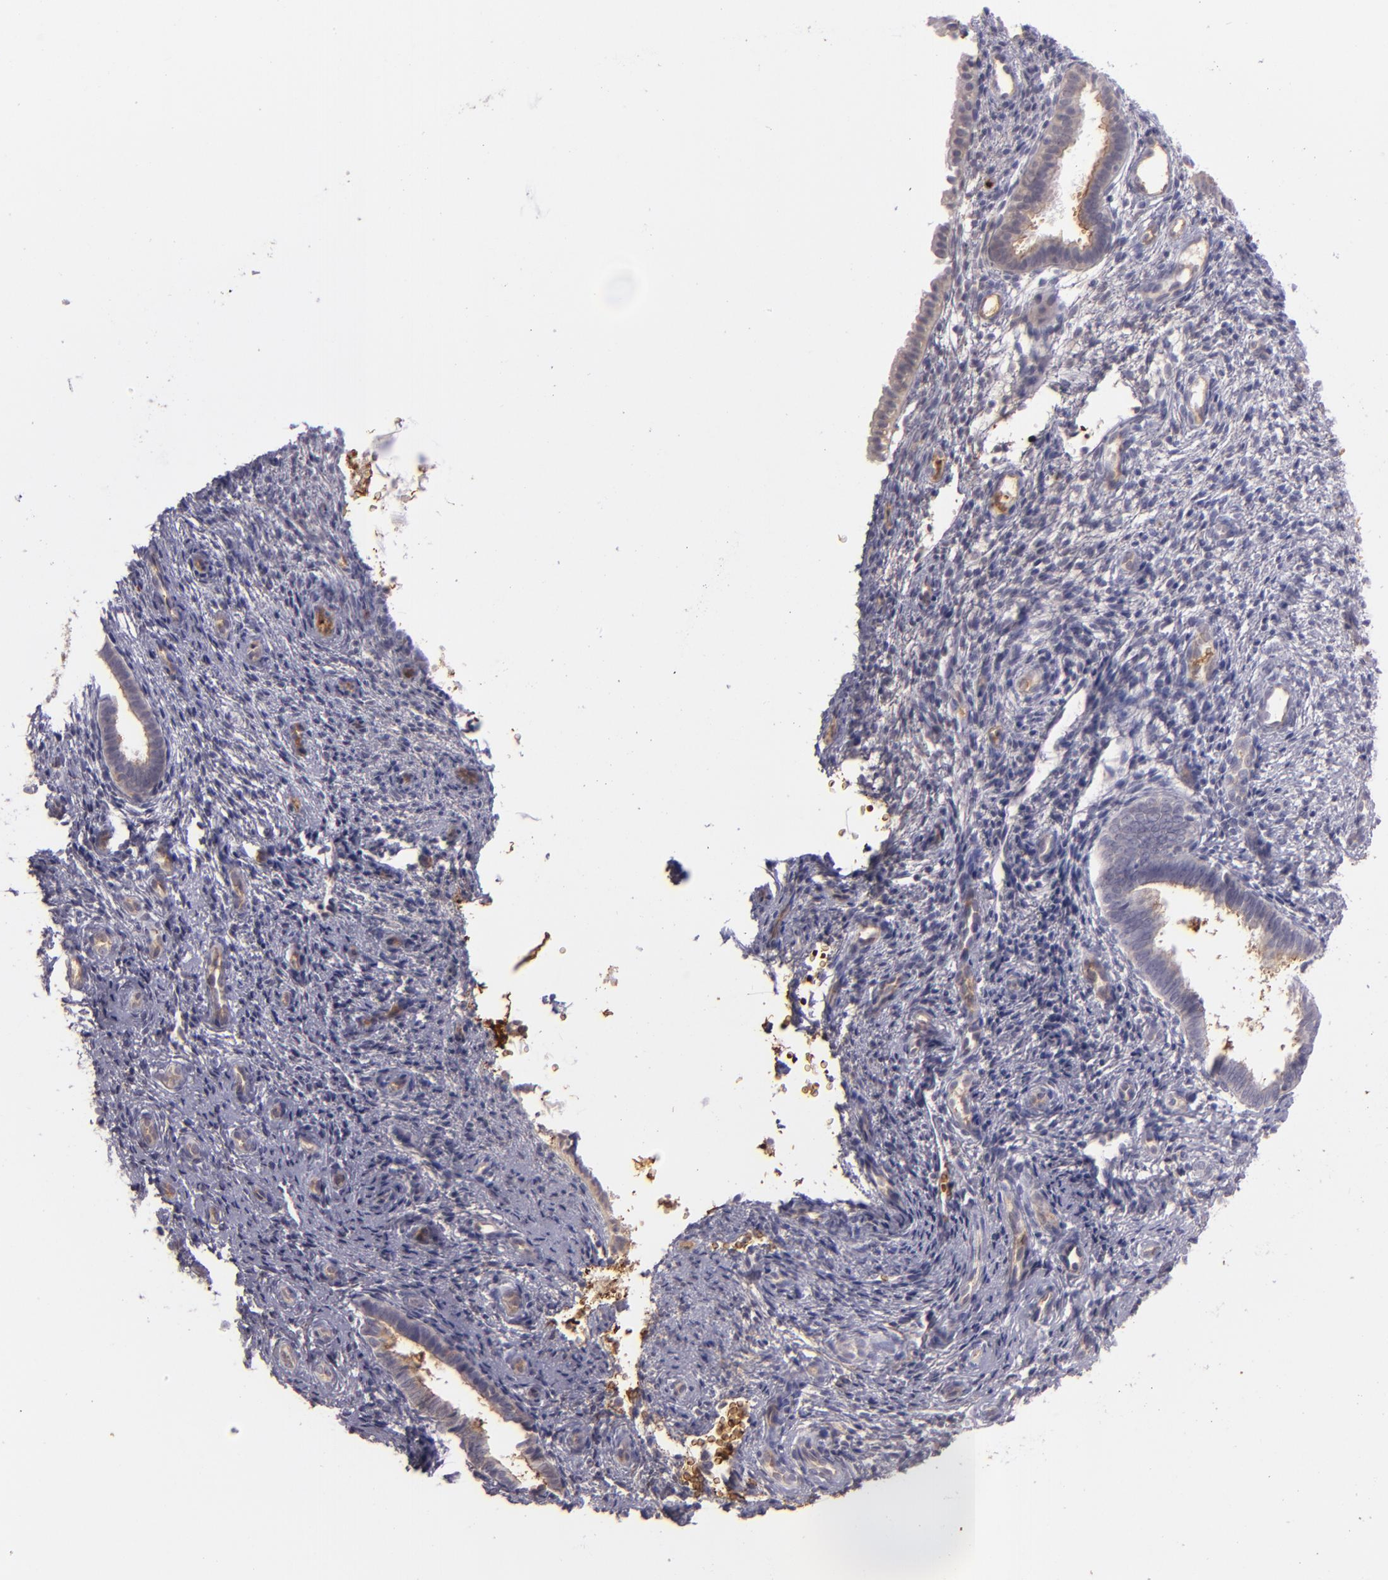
{"staining": {"intensity": "negative", "quantity": "none", "location": "none"}, "tissue": "endometrium", "cell_type": "Cells in endometrial stroma", "image_type": "normal", "snomed": [{"axis": "morphology", "description": "Normal tissue, NOS"}, {"axis": "topography", "description": "Endometrium"}], "caption": "Immunohistochemical staining of normal human endometrium demonstrates no significant expression in cells in endometrial stroma. (Stains: DAB (3,3'-diaminobenzidine) immunohistochemistry (IHC) with hematoxylin counter stain, Microscopy: brightfield microscopy at high magnification).", "gene": "ACE", "patient": {"sex": "female", "age": 27}}